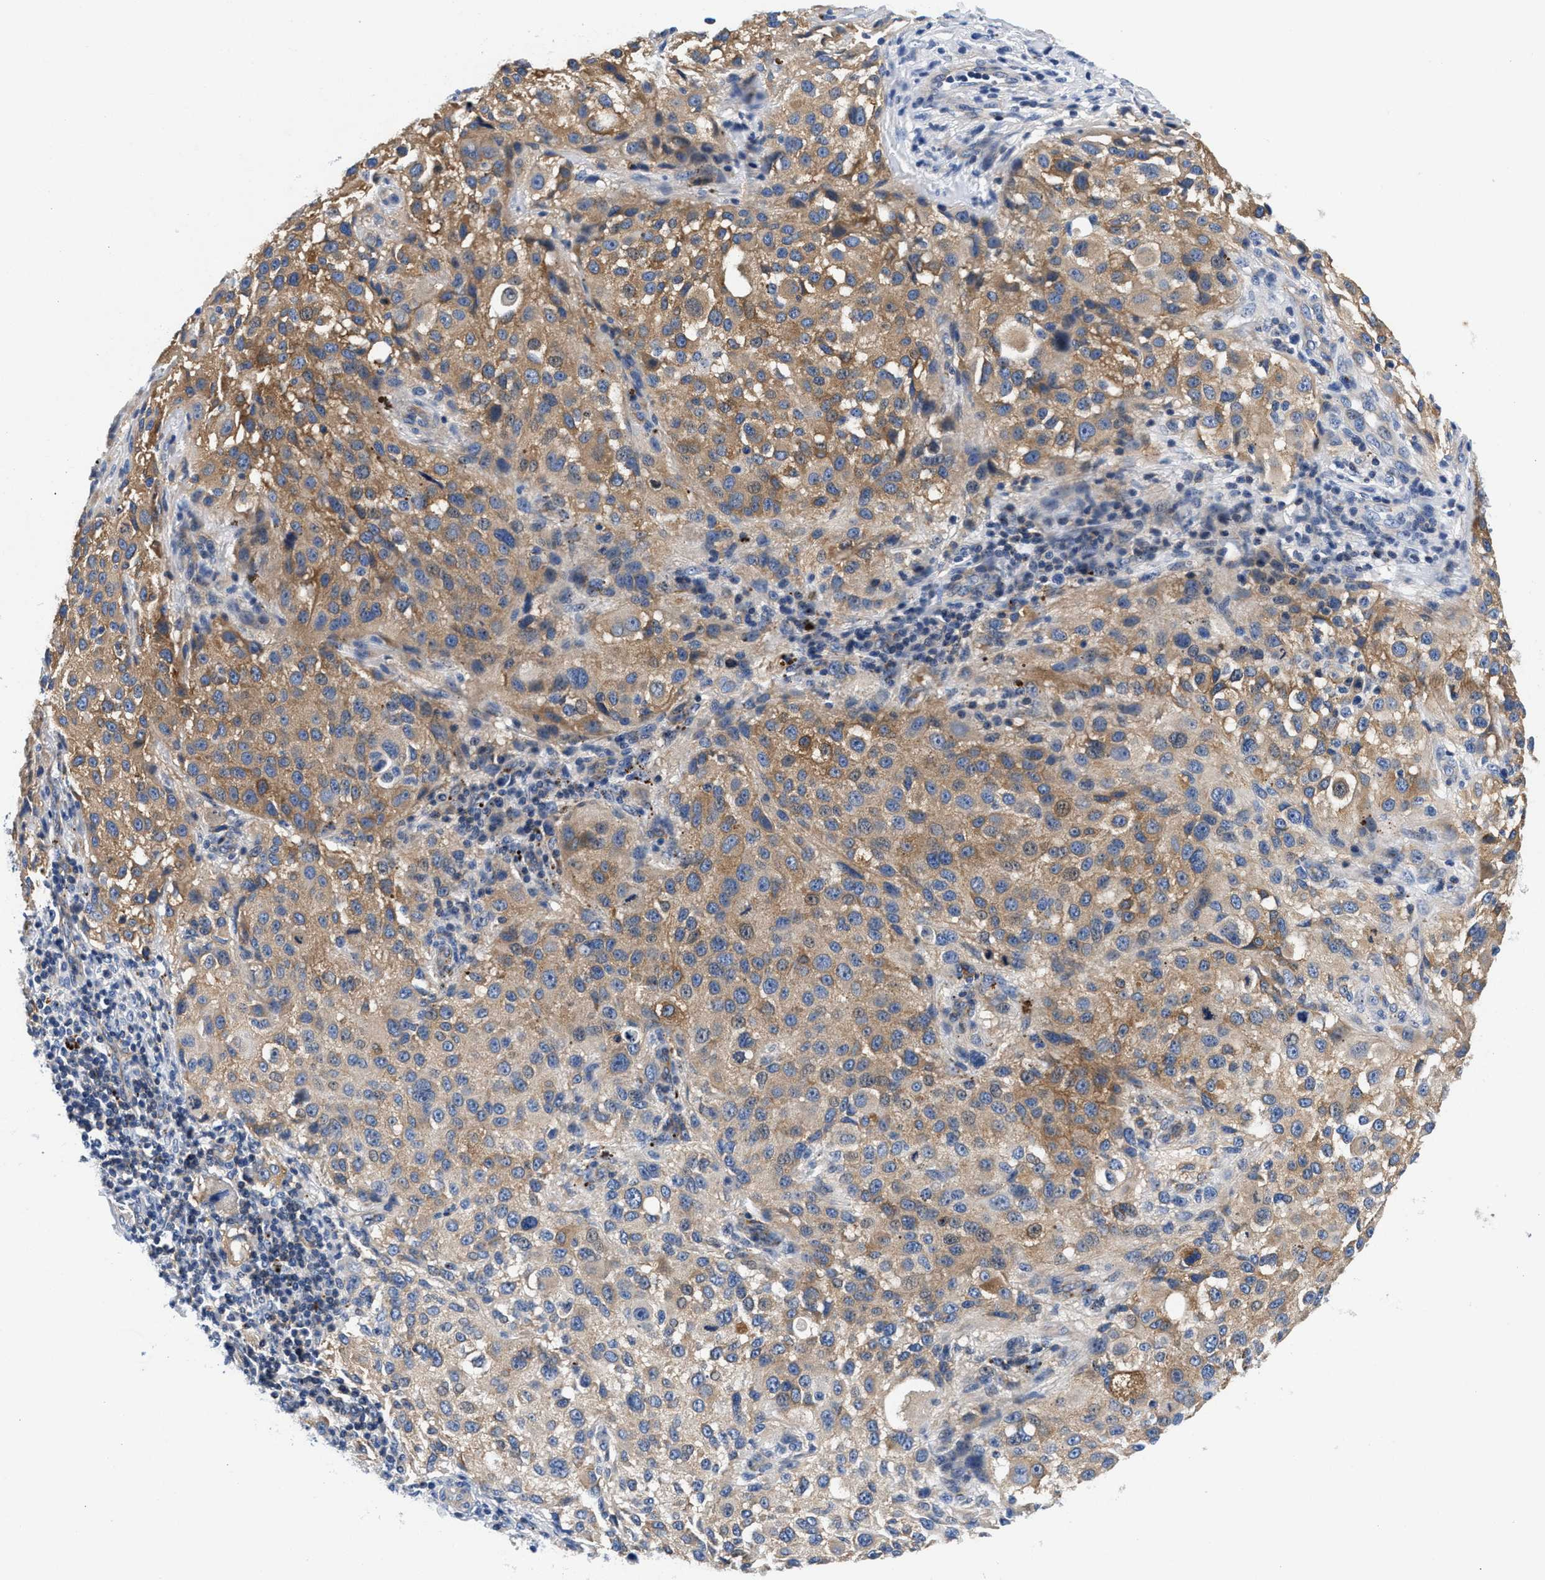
{"staining": {"intensity": "moderate", "quantity": ">75%", "location": "cytoplasmic/membranous"}, "tissue": "melanoma", "cell_type": "Tumor cells", "image_type": "cancer", "snomed": [{"axis": "morphology", "description": "Necrosis, NOS"}, {"axis": "morphology", "description": "Malignant melanoma, NOS"}, {"axis": "topography", "description": "Skin"}], "caption": "Tumor cells show medium levels of moderate cytoplasmic/membranous positivity in about >75% of cells in human malignant melanoma.", "gene": "P2RY4", "patient": {"sex": "female", "age": 87}}